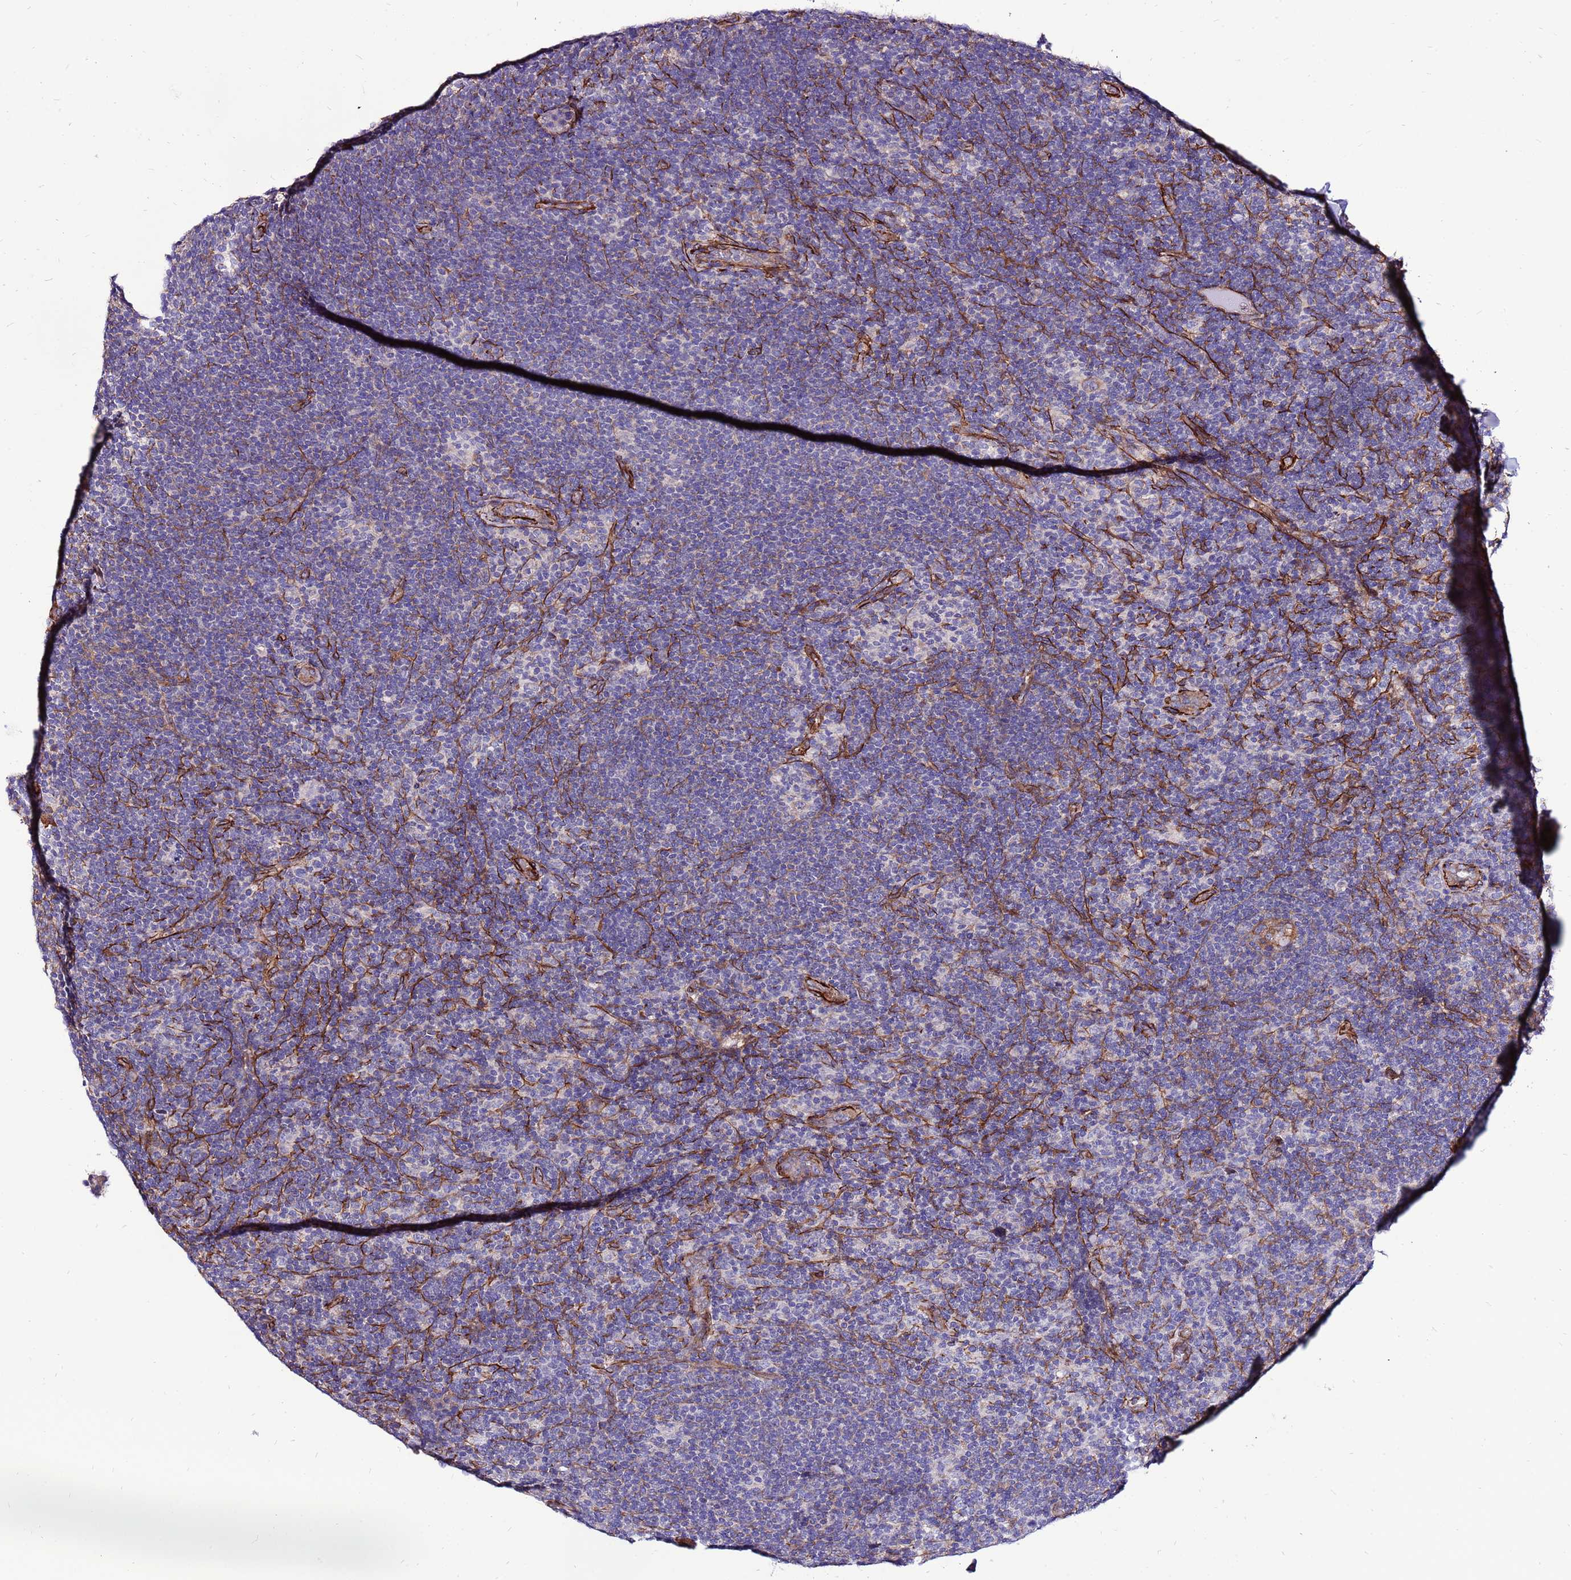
{"staining": {"intensity": "negative", "quantity": "none", "location": "none"}, "tissue": "lymphoma", "cell_type": "Tumor cells", "image_type": "cancer", "snomed": [{"axis": "morphology", "description": "Hodgkin's disease, NOS"}, {"axis": "topography", "description": "Lymph node"}], "caption": "Tumor cells show no significant staining in lymphoma.", "gene": "EI24", "patient": {"sex": "female", "age": 57}}